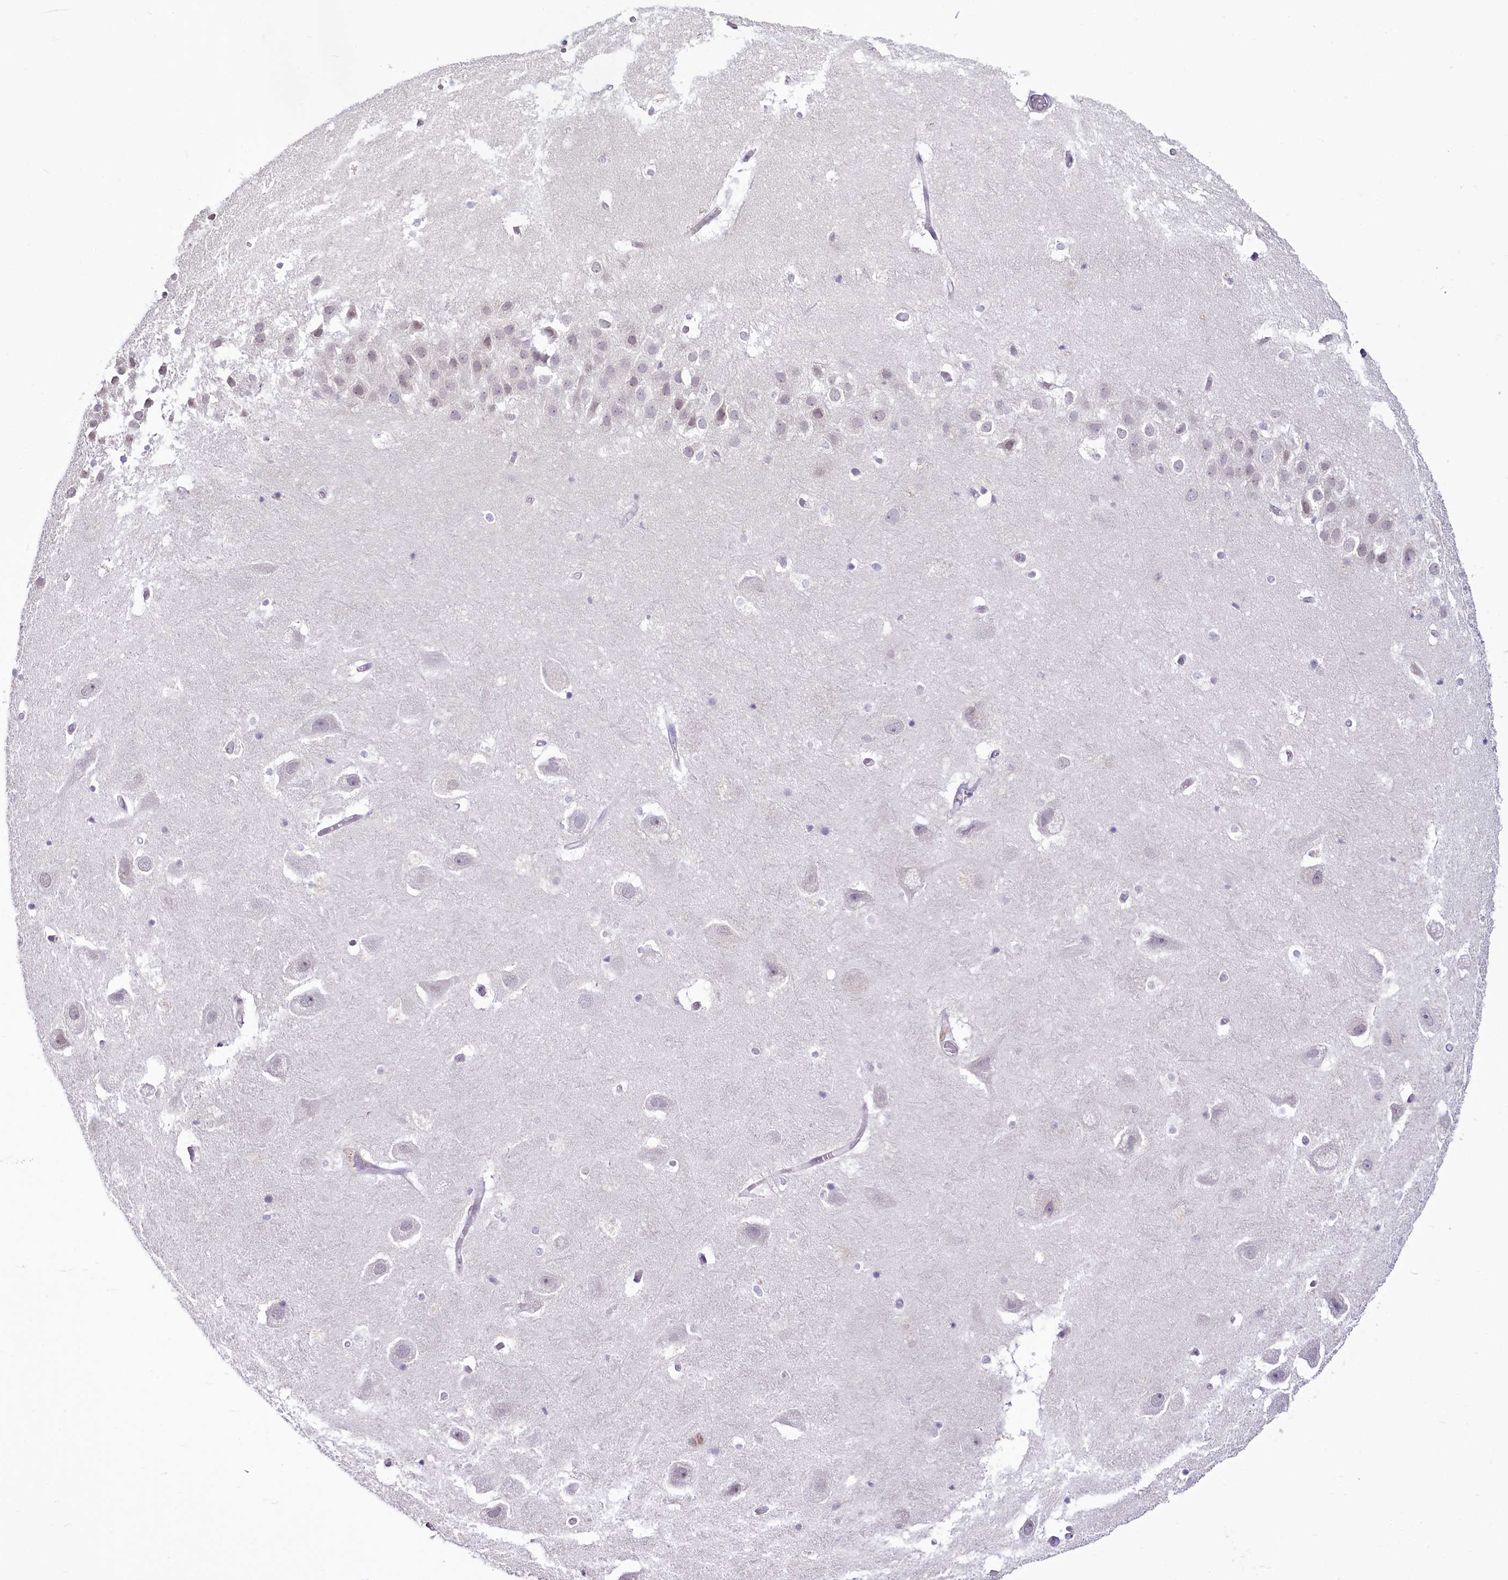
{"staining": {"intensity": "negative", "quantity": "none", "location": "none"}, "tissue": "hippocampus", "cell_type": "Glial cells", "image_type": "normal", "snomed": [{"axis": "morphology", "description": "Normal tissue, NOS"}, {"axis": "topography", "description": "Hippocampus"}], "caption": "The image reveals no significant staining in glial cells of hippocampus.", "gene": "BANK1", "patient": {"sex": "female", "age": 52}}